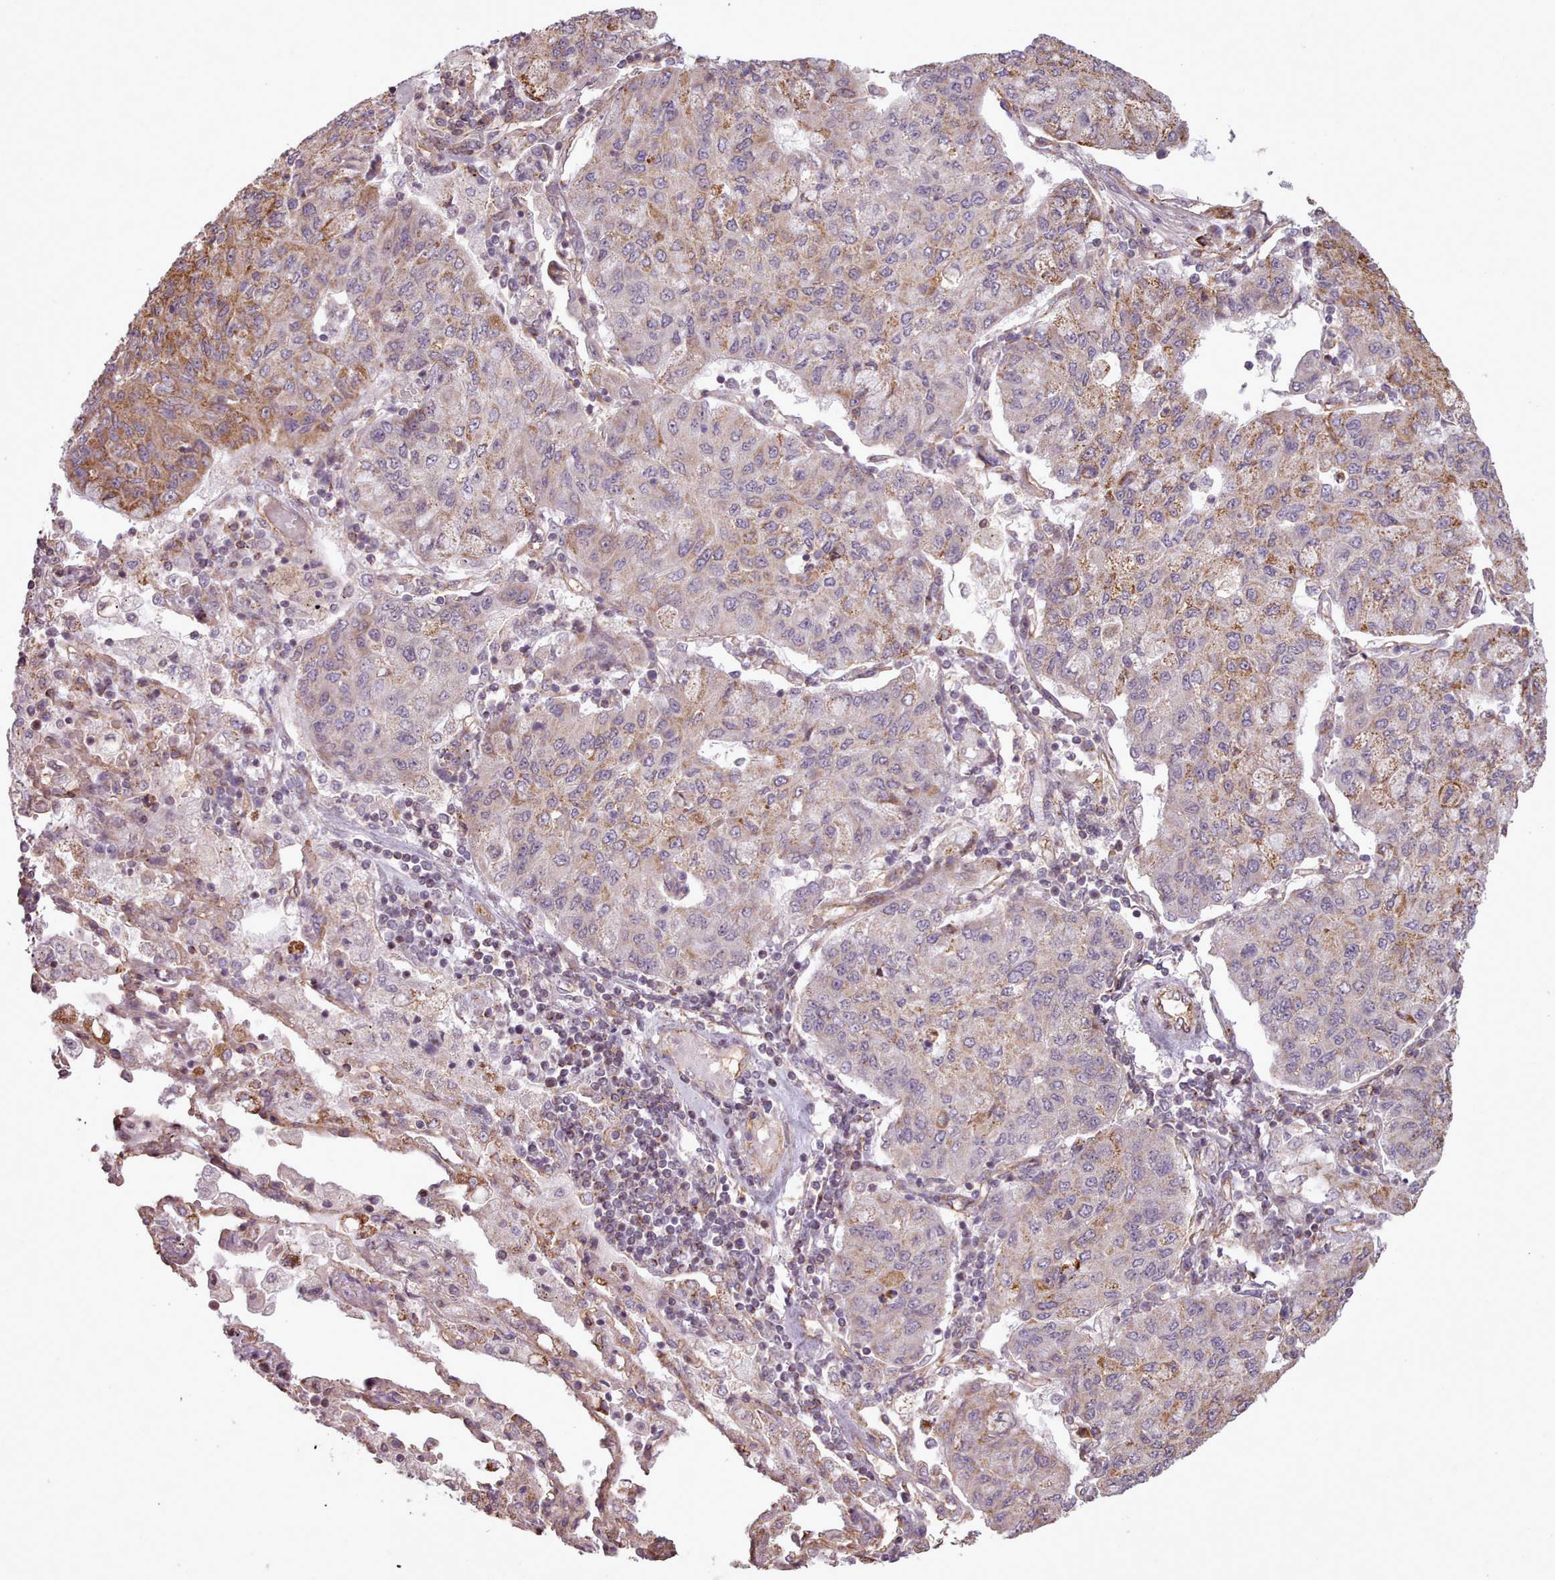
{"staining": {"intensity": "moderate", "quantity": "<25%", "location": "cytoplasmic/membranous"}, "tissue": "lung cancer", "cell_type": "Tumor cells", "image_type": "cancer", "snomed": [{"axis": "morphology", "description": "Squamous cell carcinoma, NOS"}, {"axis": "topography", "description": "Lung"}], "caption": "Lung squamous cell carcinoma tissue demonstrates moderate cytoplasmic/membranous staining in about <25% of tumor cells Nuclei are stained in blue.", "gene": "ZMYM4", "patient": {"sex": "male", "age": 74}}